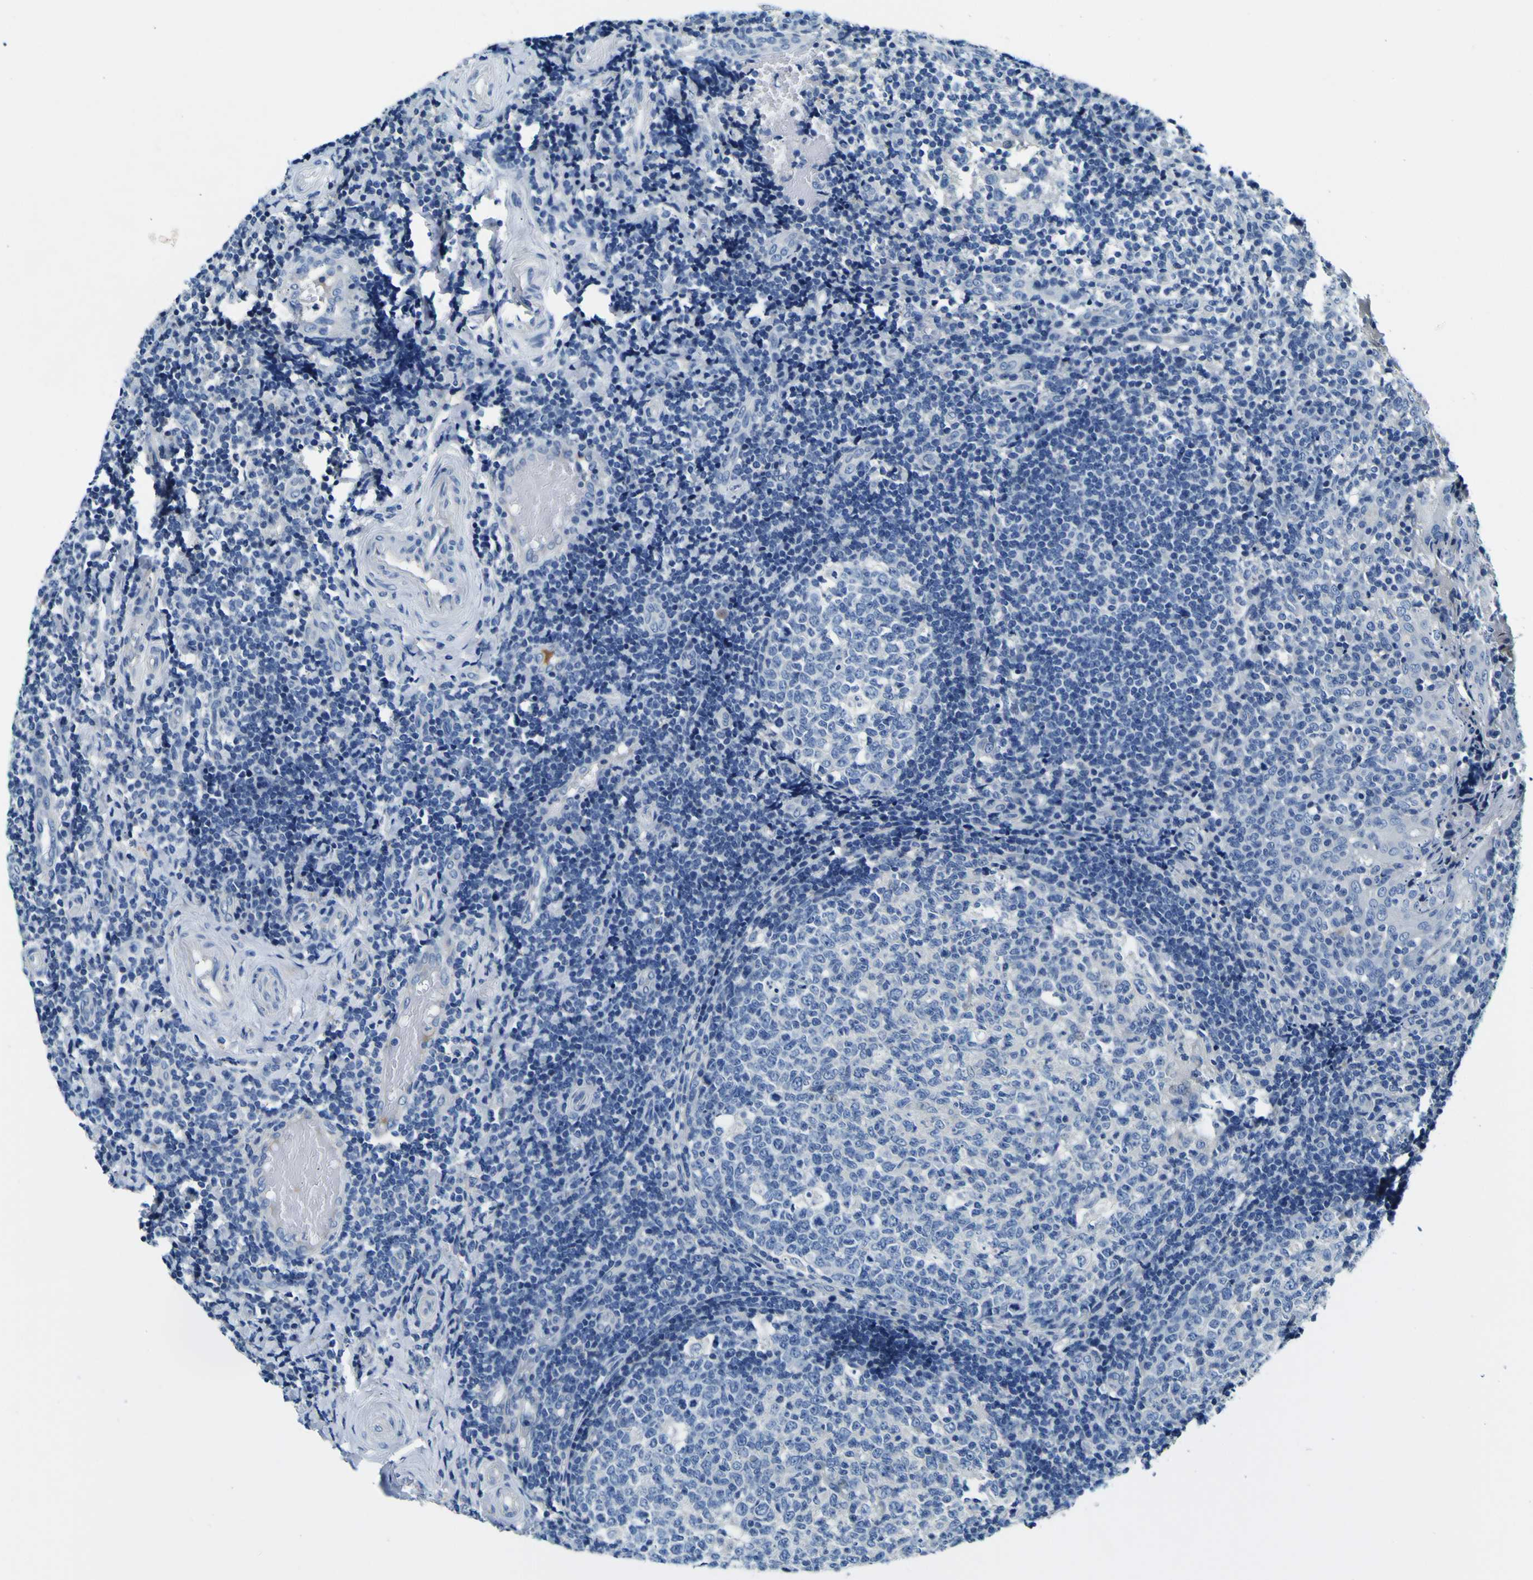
{"staining": {"intensity": "negative", "quantity": "none", "location": "none"}, "tissue": "tonsil", "cell_type": "Germinal center cells", "image_type": "normal", "snomed": [{"axis": "morphology", "description": "Normal tissue, NOS"}, {"axis": "topography", "description": "Tonsil"}], "caption": "The IHC photomicrograph has no significant expression in germinal center cells of tonsil.", "gene": "ADGRA2", "patient": {"sex": "female", "age": 19}}